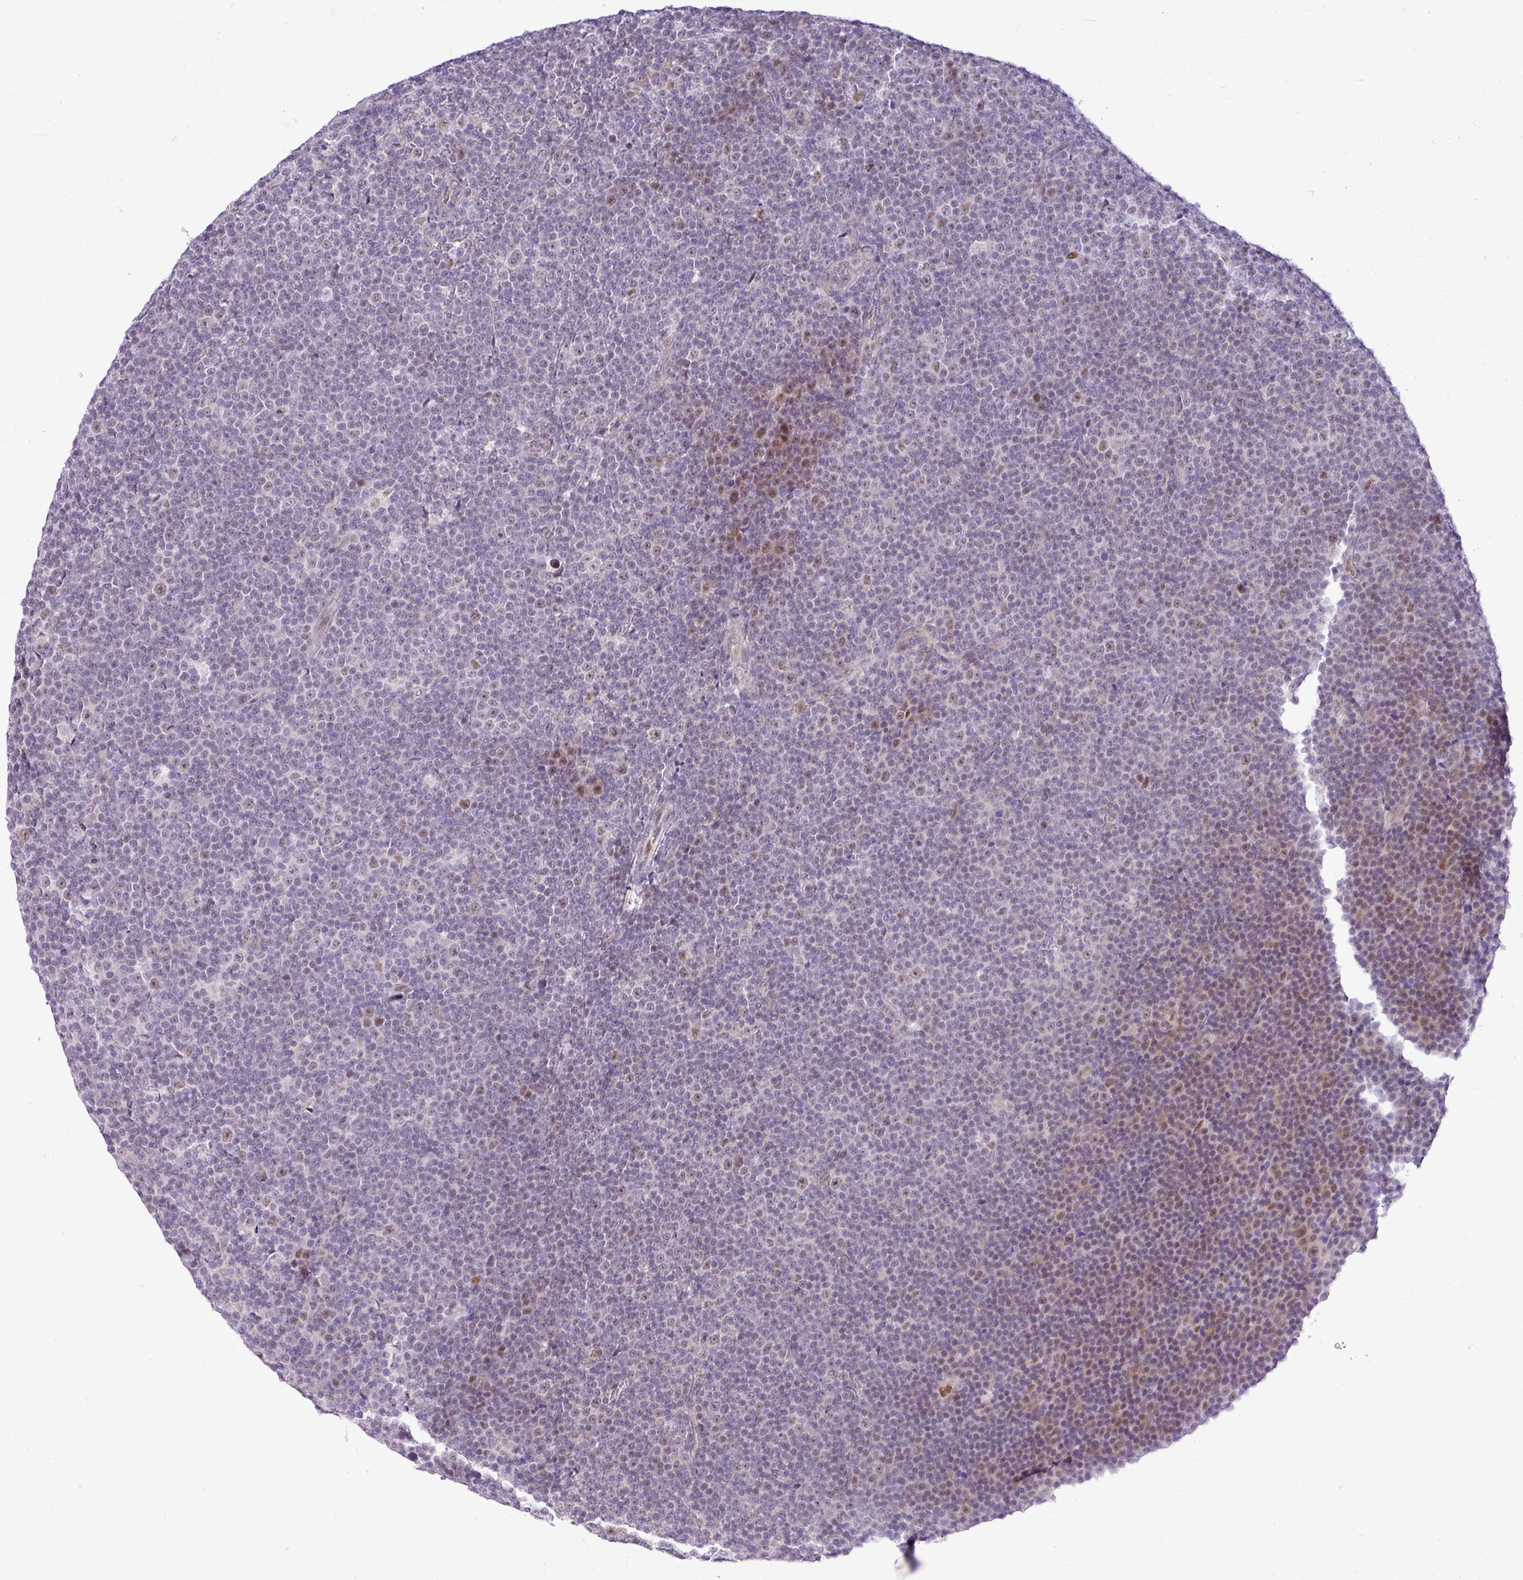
{"staining": {"intensity": "weak", "quantity": "<25%", "location": "nuclear"}, "tissue": "lymphoma", "cell_type": "Tumor cells", "image_type": "cancer", "snomed": [{"axis": "morphology", "description": "Malignant lymphoma, non-Hodgkin's type, Low grade"}, {"axis": "topography", "description": "Lymph node"}], "caption": "This is an immunohistochemistry histopathology image of human lymphoma. There is no expression in tumor cells.", "gene": "ELOA2", "patient": {"sex": "female", "age": 67}}